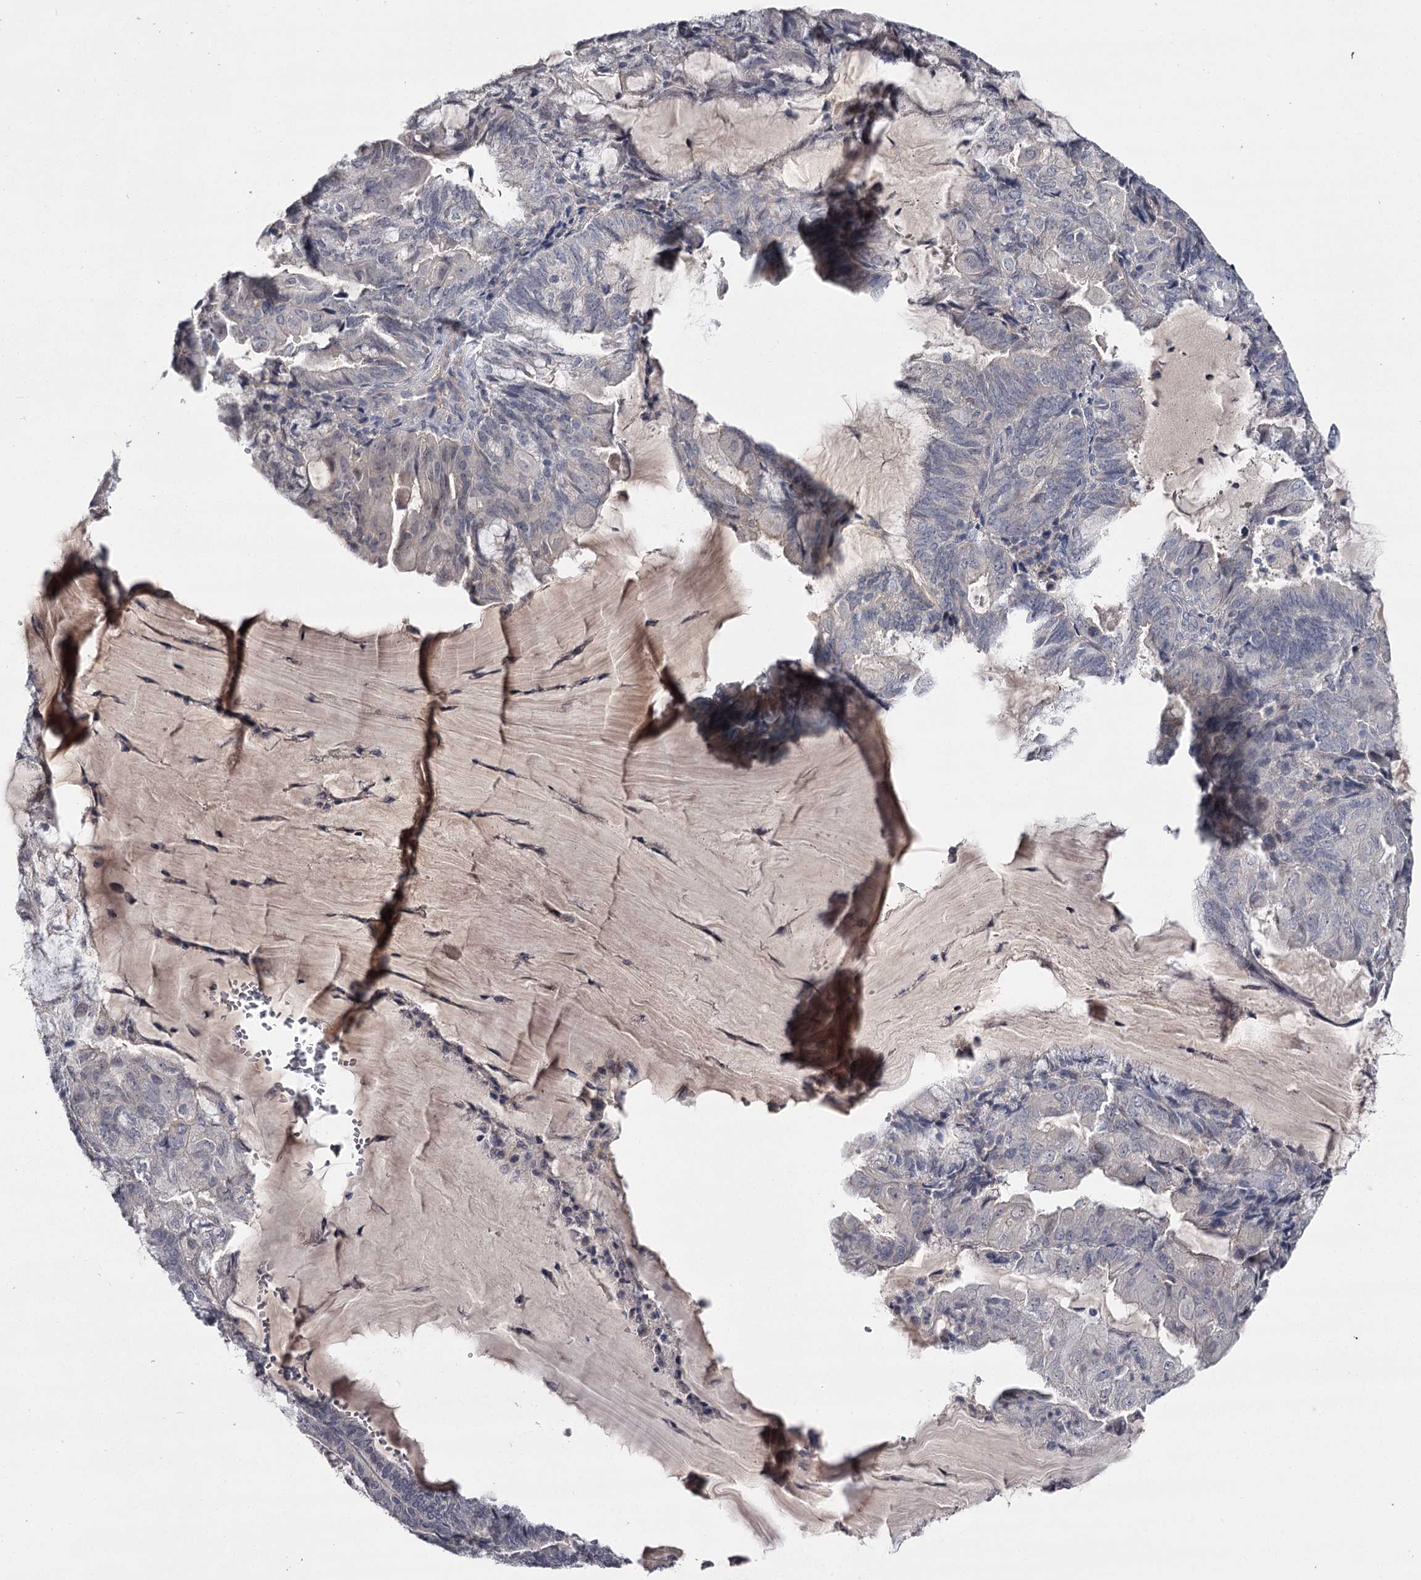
{"staining": {"intensity": "negative", "quantity": "none", "location": "none"}, "tissue": "endometrial cancer", "cell_type": "Tumor cells", "image_type": "cancer", "snomed": [{"axis": "morphology", "description": "Adenocarcinoma, NOS"}, {"axis": "topography", "description": "Endometrium"}], "caption": "Adenocarcinoma (endometrial) was stained to show a protein in brown. There is no significant staining in tumor cells. The staining was performed using DAB (3,3'-diaminobenzidine) to visualize the protein expression in brown, while the nuclei were stained in blue with hematoxylin (Magnification: 20x).", "gene": "FDXACB1", "patient": {"sex": "female", "age": 81}}